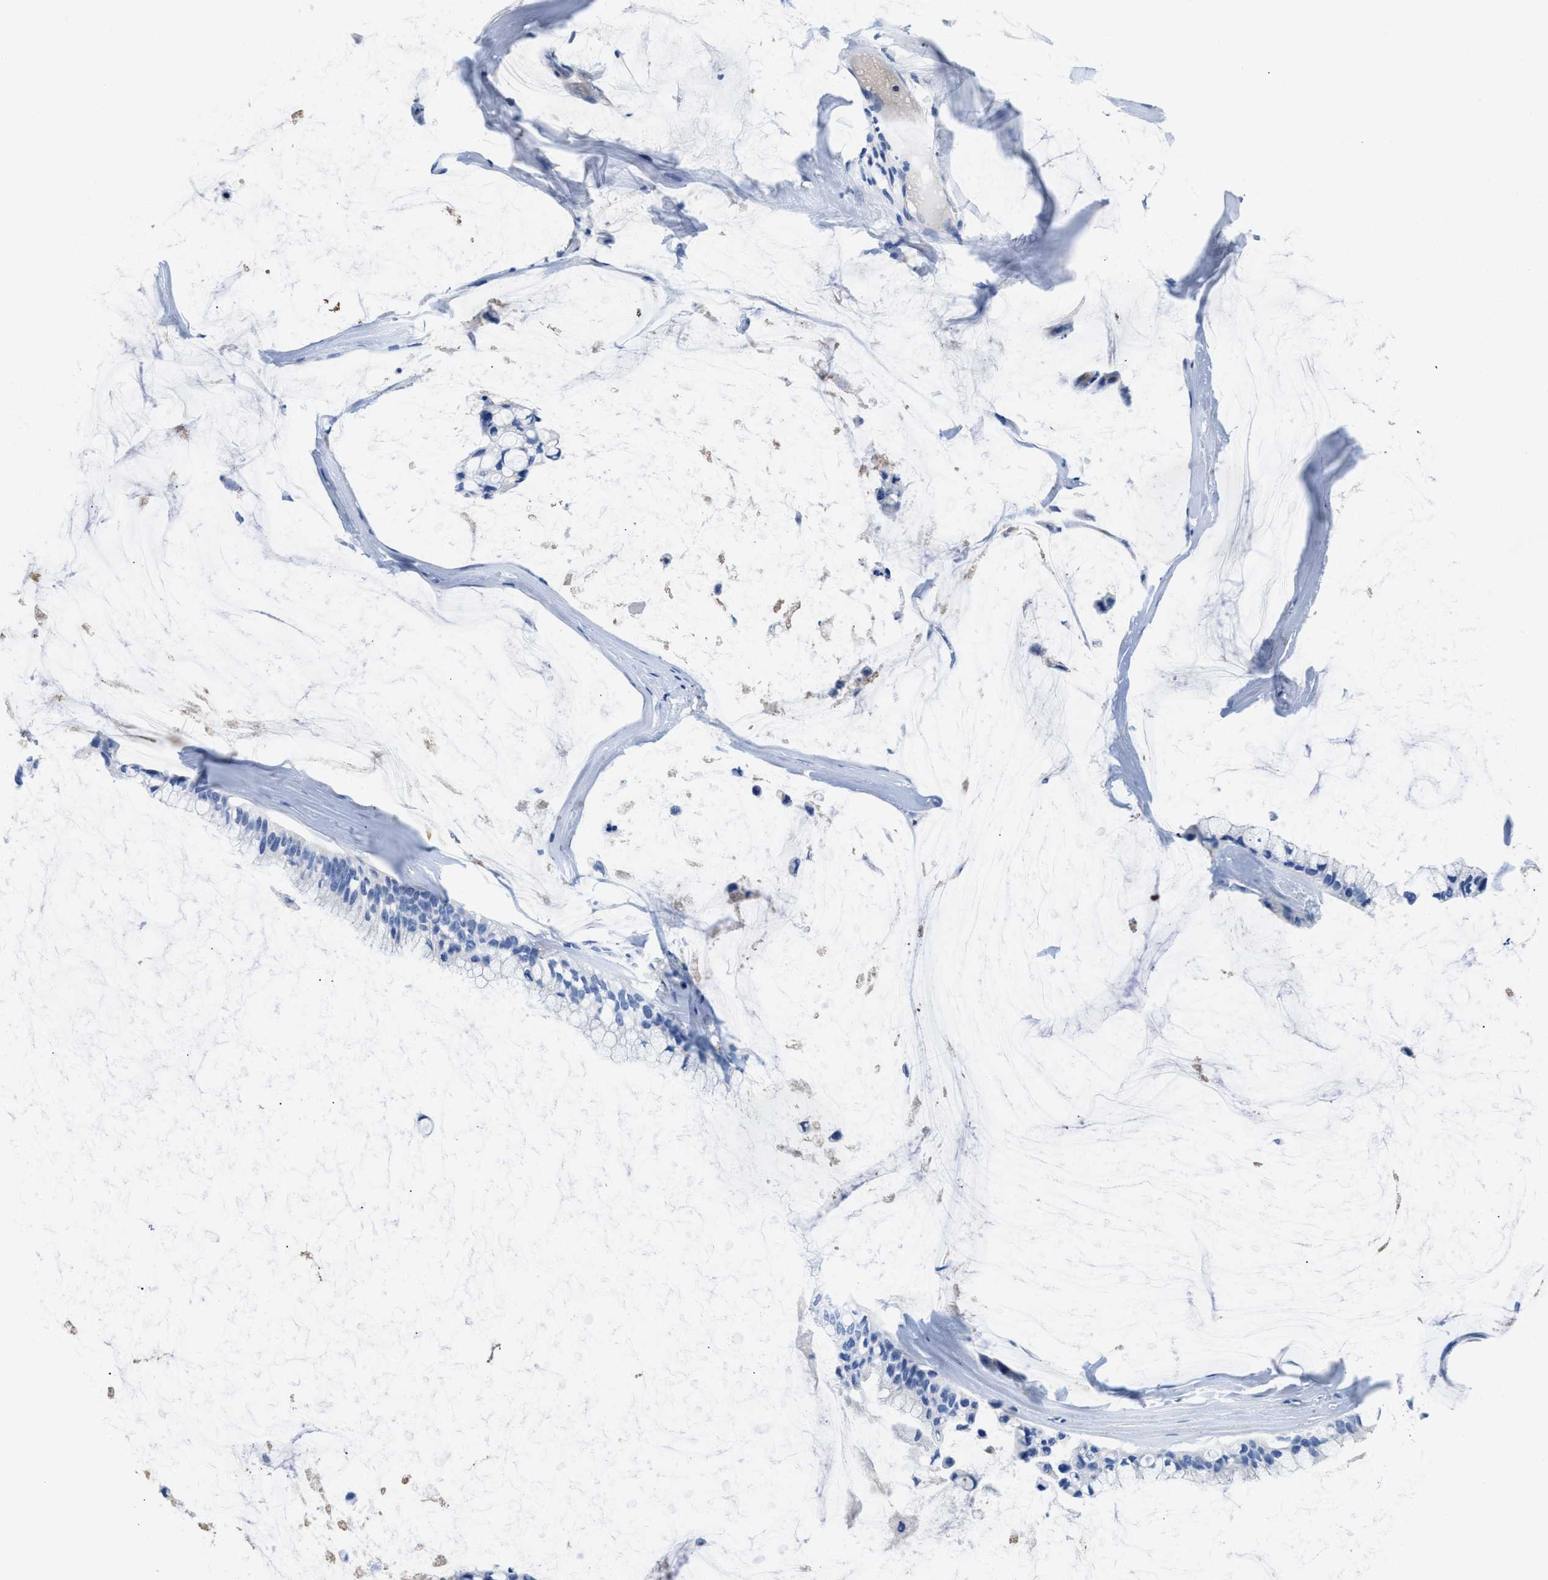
{"staining": {"intensity": "negative", "quantity": "none", "location": "none"}, "tissue": "ovarian cancer", "cell_type": "Tumor cells", "image_type": "cancer", "snomed": [{"axis": "morphology", "description": "Cystadenocarcinoma, mucinous, NOS"}, {"axis": "topography", "description": "Ovary"}], "caption": "A photomicrograph of human mucinous cystadenocarcinoma (ovarian) is negative for staining in tumor cells.", "gene": "SLFN13", "patient": {"sex": "female", "age": 39}}